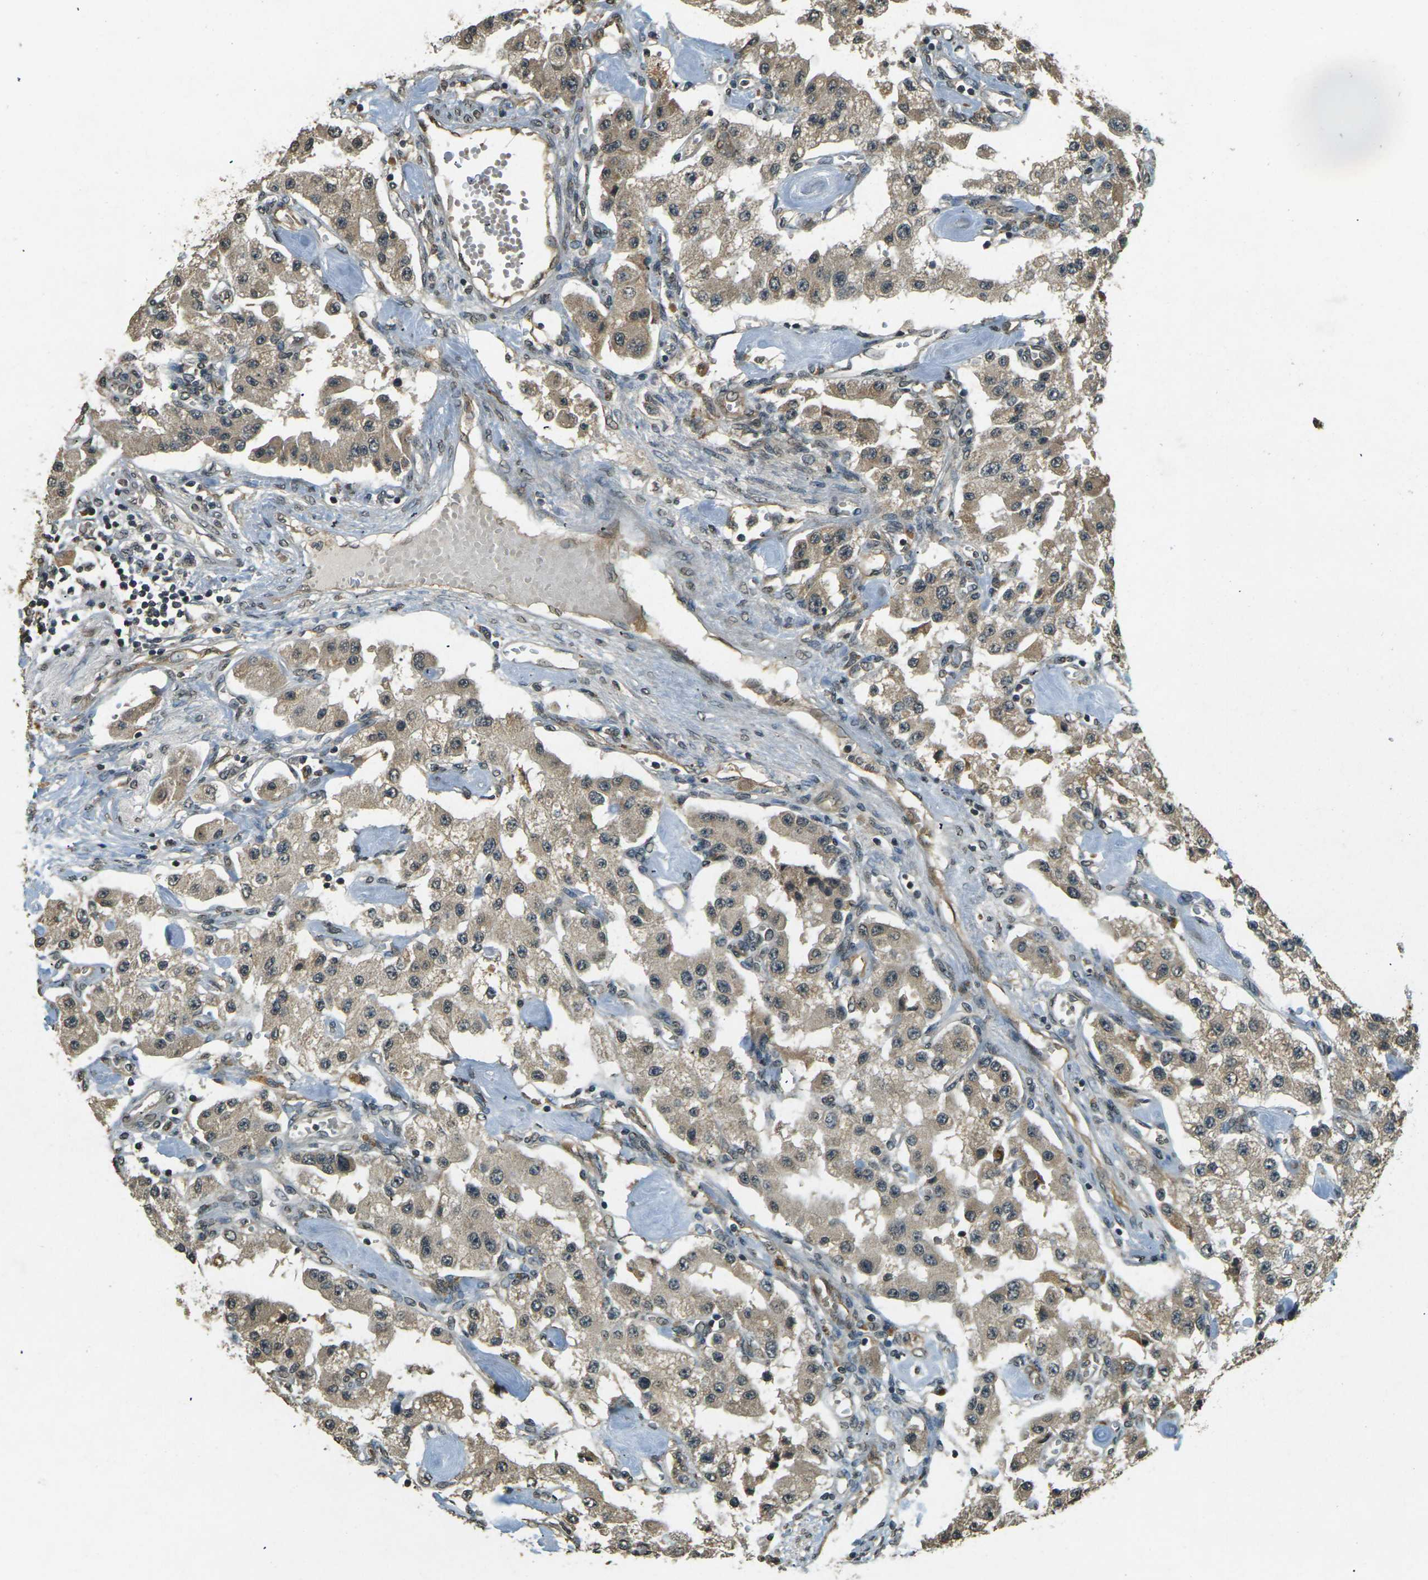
{"staining": {"intensity": "weak", "quantity": ">75%", "location": "cytoplasmic/membranous"}, "tissue": "carcinoid", "cell_type": "Tumor cells", "image_type": "cancer", "snomed": [{"axis": "morphology", "description": "Carcinoid, malignant, NOS"}, {"axis": "topography", "description": "Pancreas"}], "caption": "Tumor cells show low levels of weak cytoplasmic/membranous expression in approximately >75% of cells in carcinoid (malignant).", "gene": "PDE2A", "patient": {"sex": "male", "age": 41}}